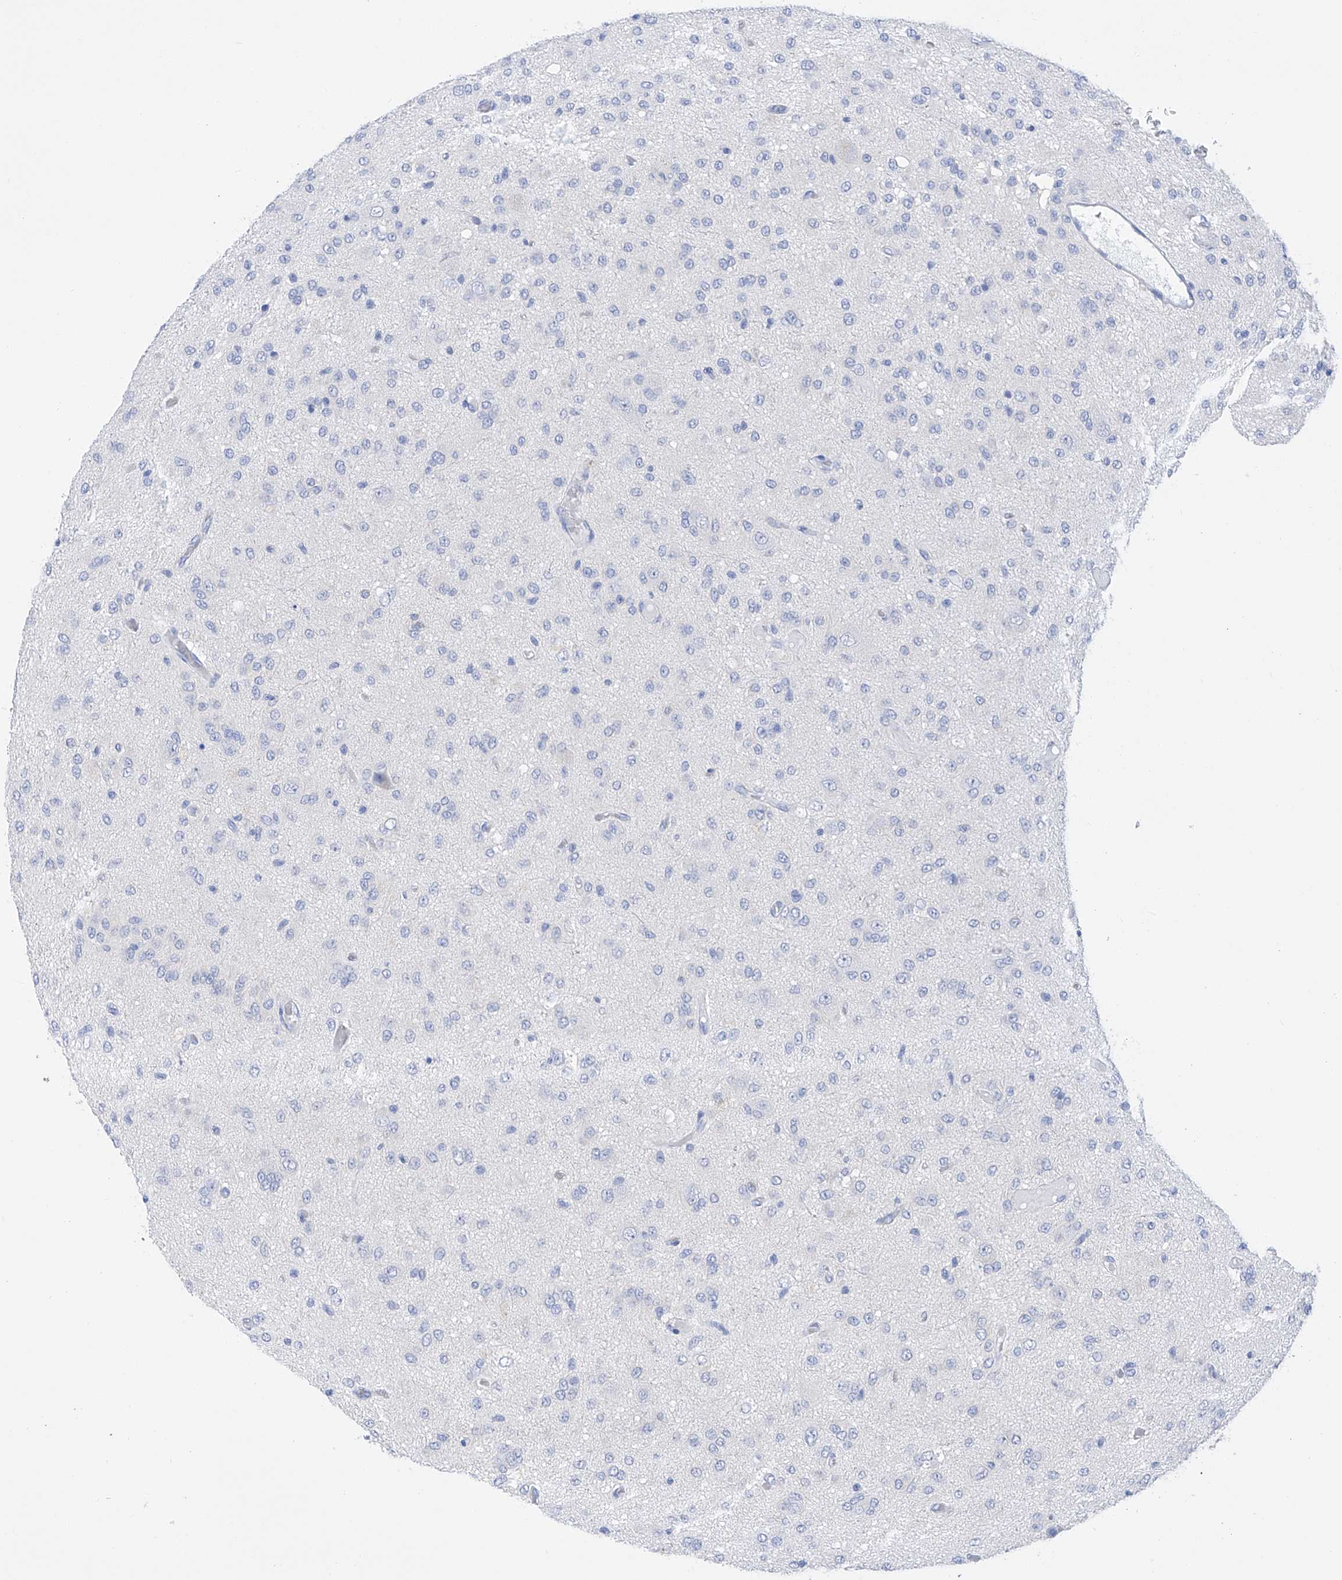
{"staining": {"intensity": "negative", "quantity": "none", "location": "none"}, "tissue": "glioma", "cell_type": "Tumor cells", "image_type": "cancer", "snomed": [{"axis": "morphology", "description": "Glioma, malignant, High grade"}, {"axis": "topography", "description": "Brain"}], "caption": "Tumor cells show no significant protein positivity in glioma.", "gene": "FLG", "patient": {"sex": "female", "age": 59}}